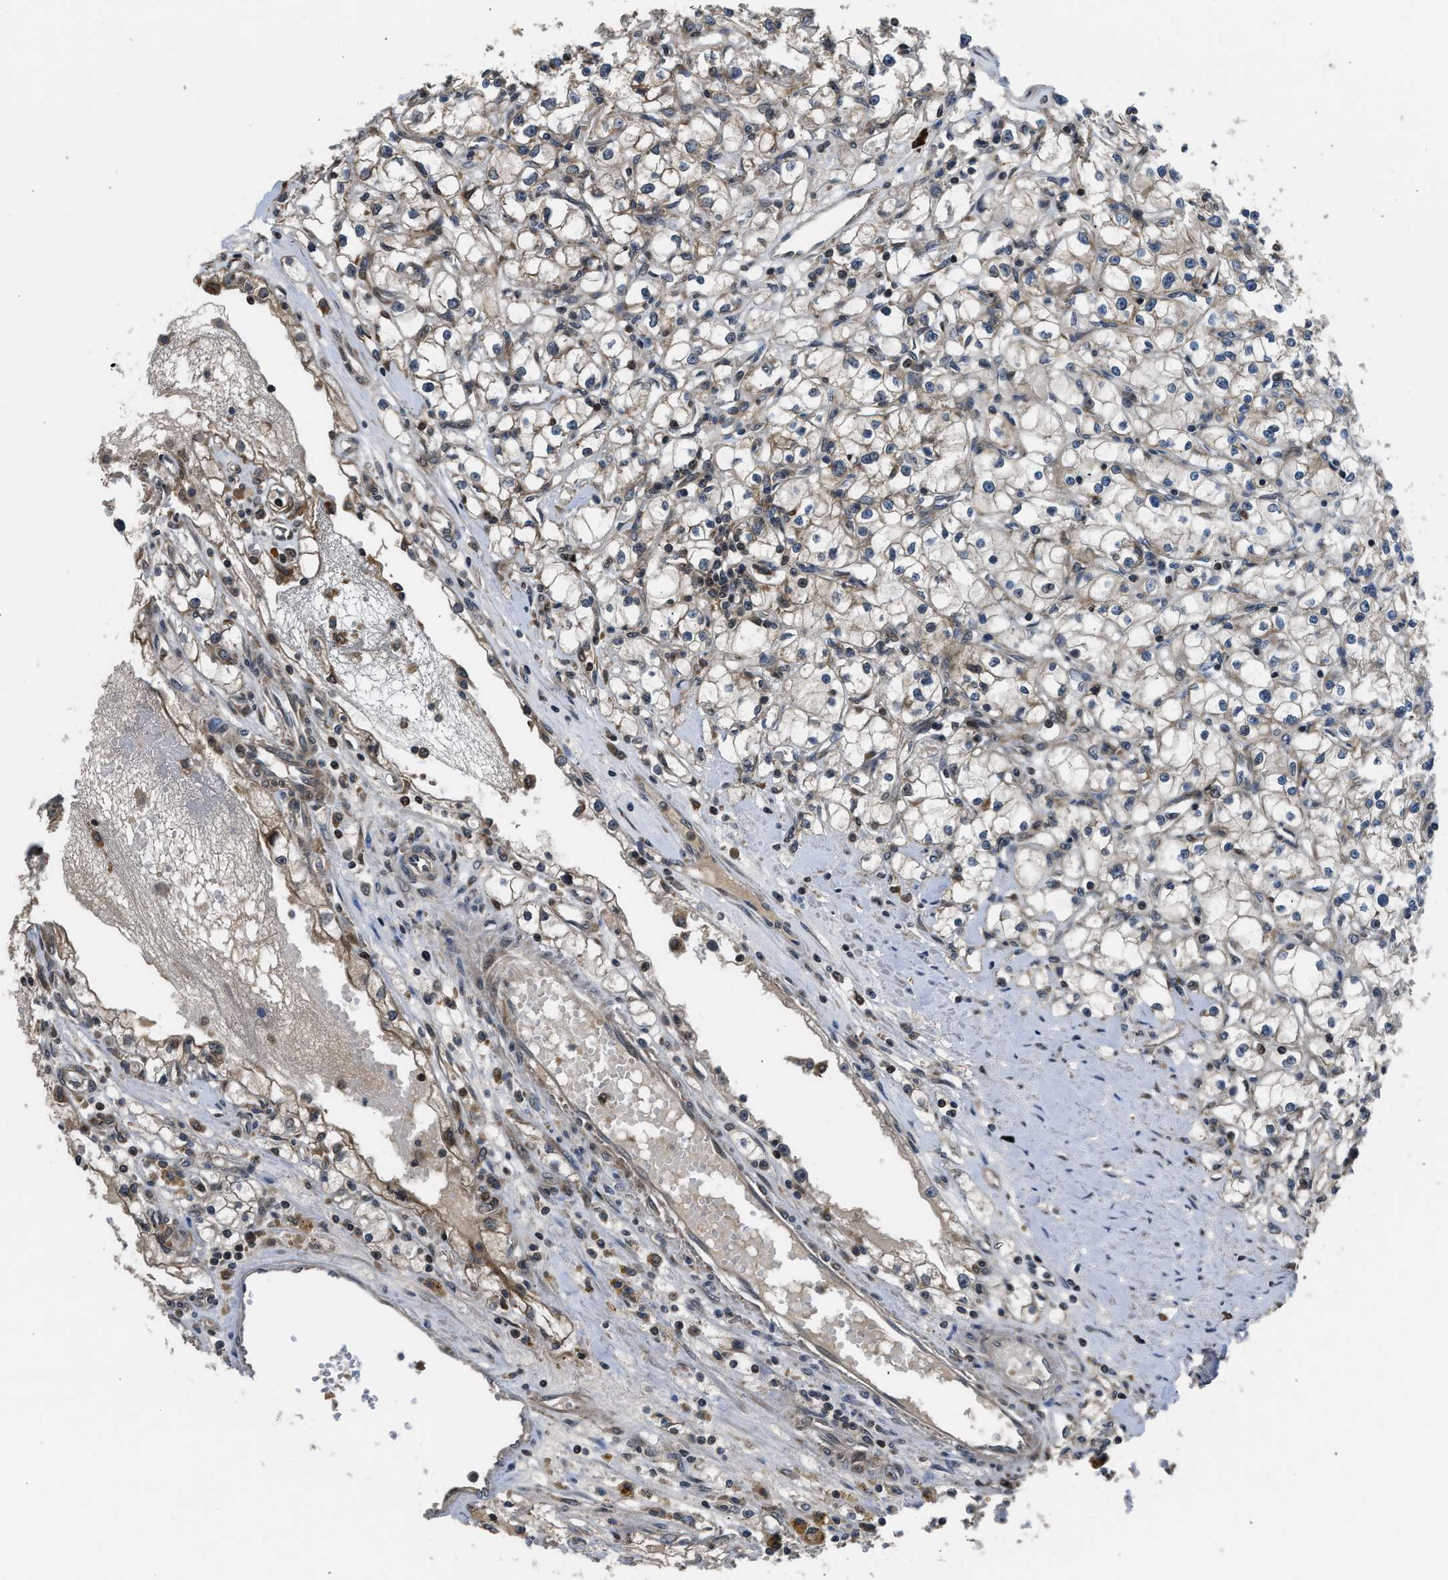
{"staining": {"intensity": "weak", "quantity": "<25%", "location": "cytoplasmic/membranous"}, "tissue": "renal cancer", "cell_type": "Tumor cells", "image_type": "cancer", "snomed": [{"axis": "morphology", "description": "Adenocarcinoma, NOS"}, {"axis": "topography", "description": "Kidney"}], "caption": "Adenocarcinoma (renal) was stained to show a protein in brown. There is no significant staining in tumor cells.", "gene": "RETREG3", "patient": {"sex": "male", "age": 56}}